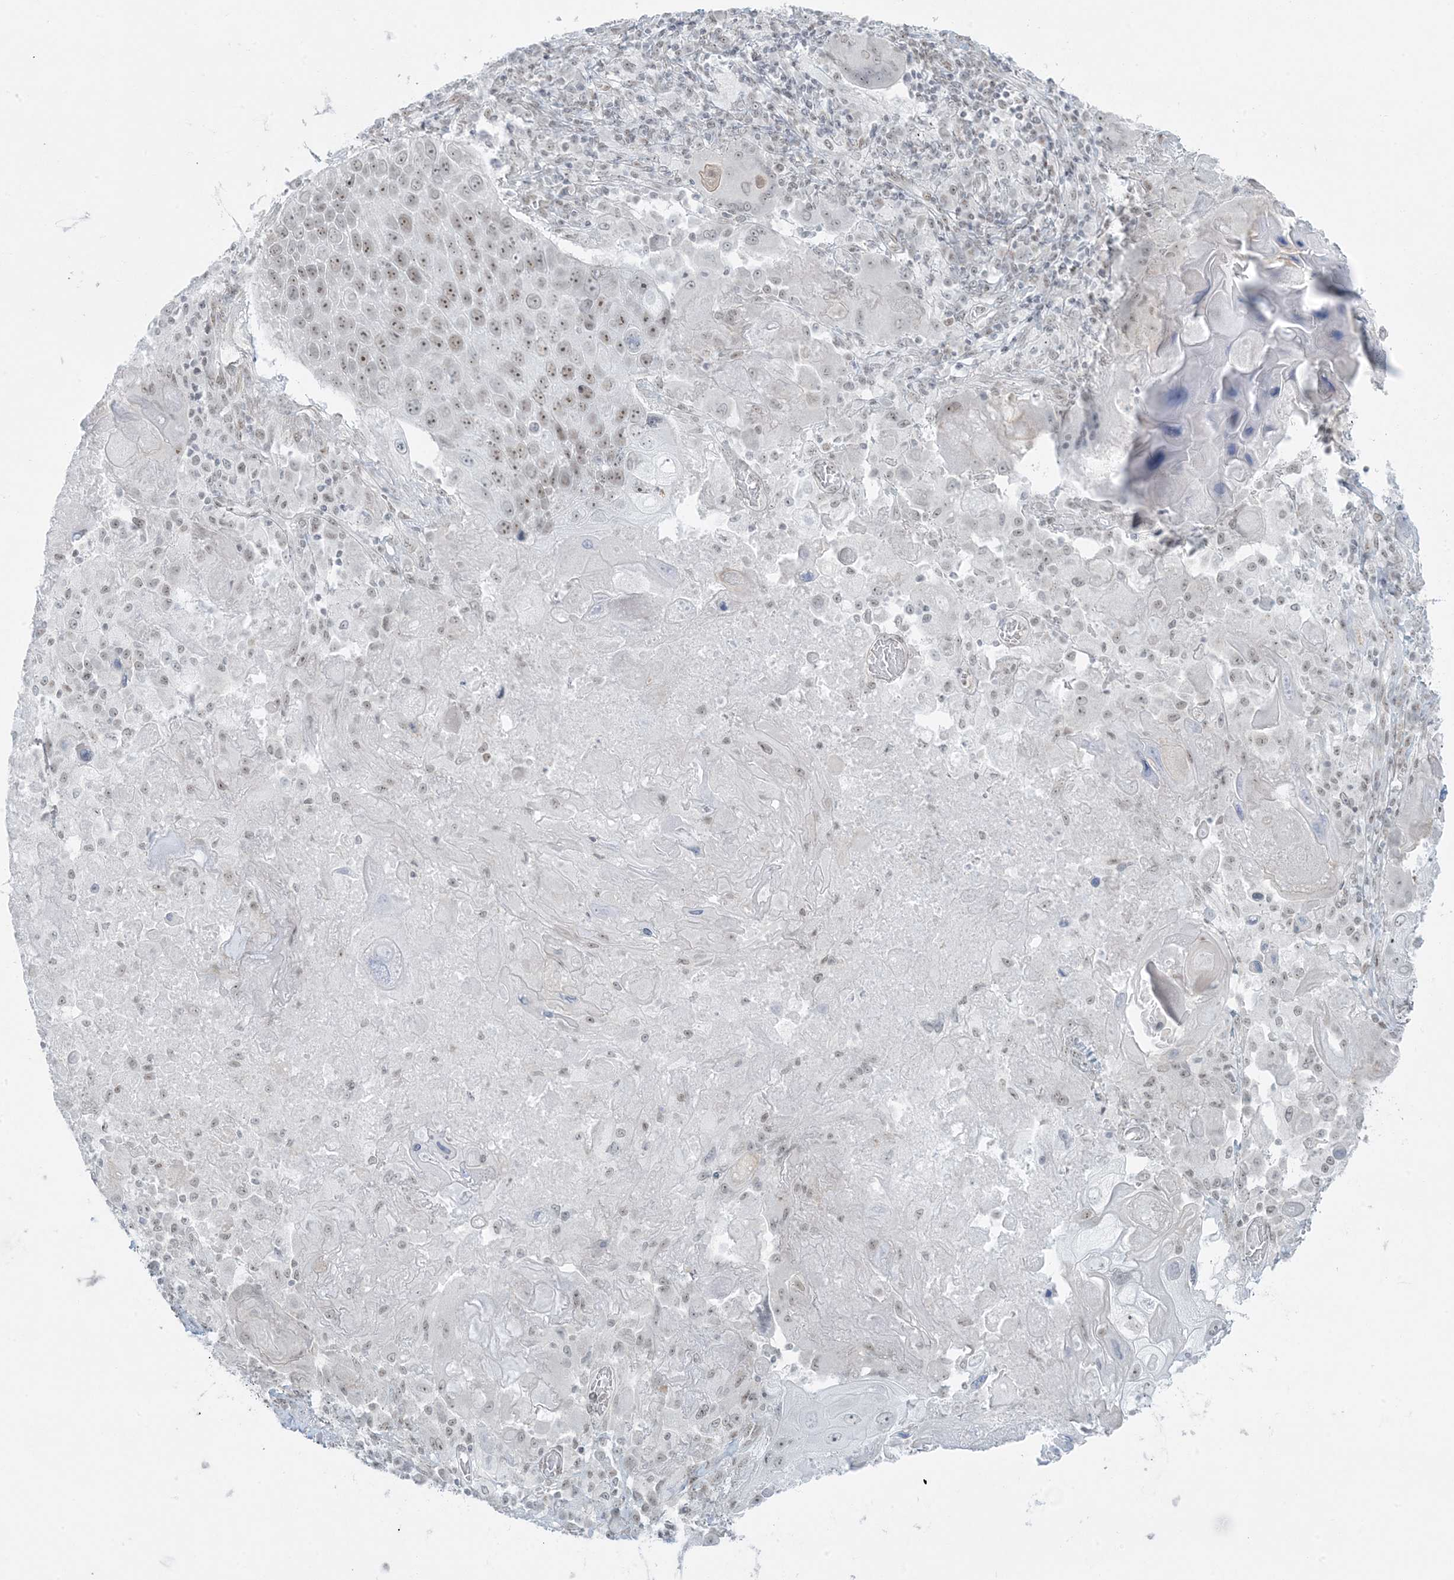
{"staining": {"intensity": "weak", "quantity": ">75%", "location": "nuclear"}, "tissue": "lung cancer", "cell_type": "Tumor cells", "image_type": "cancer", "snomed": [{"axis": "morphology", "description": "Squamous cell carcinoma, NOS"}, {"axis": "topography", "description": "Lung"}], "caption": "The immunohistochemical stain shows weak nuclear staining in tumor cells of lung squamous cell carcinoma tissue.", "gene": "ZNF787", "patient": {"sex": "male", "age": 61}}